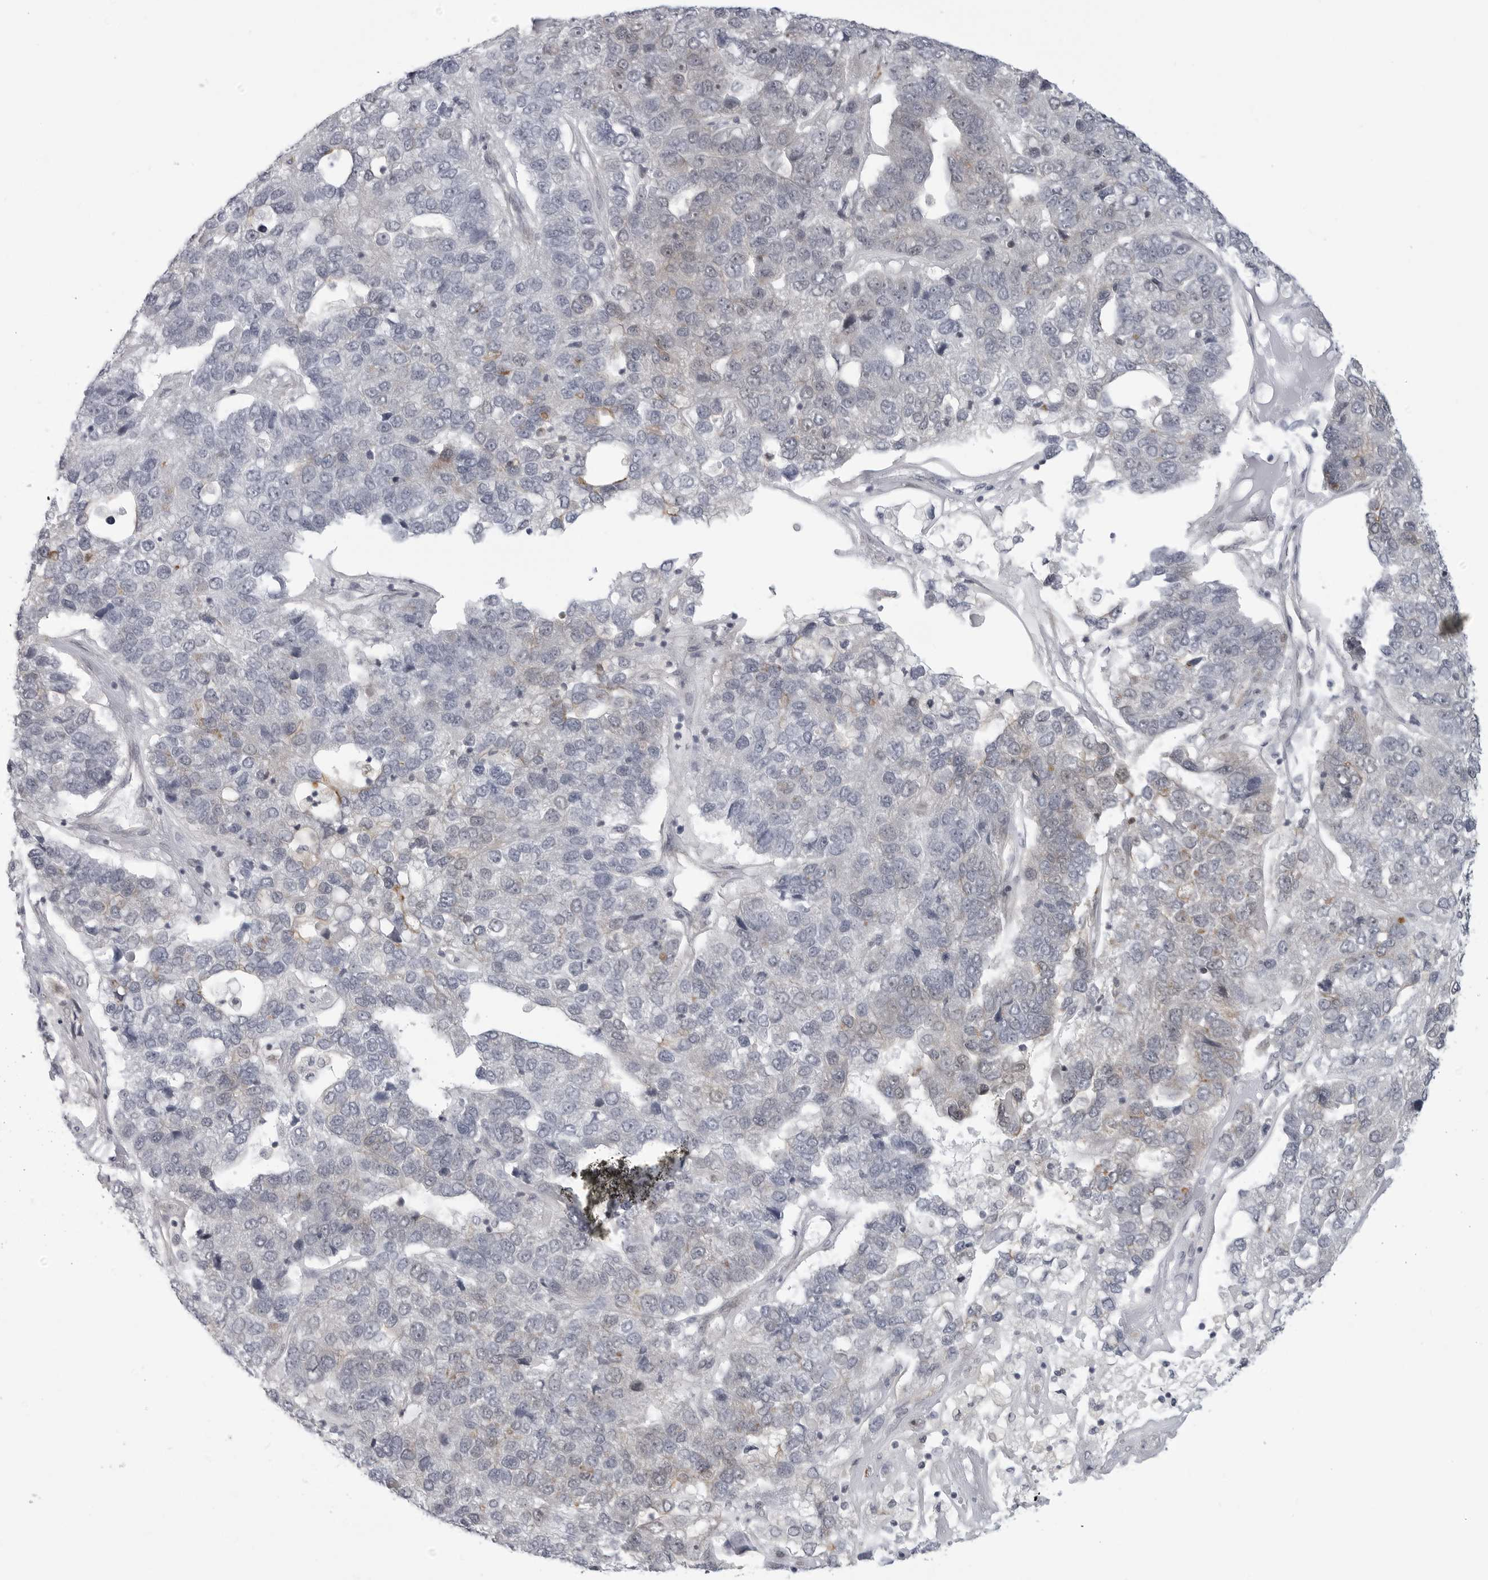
{"staining": {"intensity": "negative", "quantity": "none", "location": "none"}, "tissue": "pancreatic cancer", "cell_type": "Tumor cells", "image_type": "cancer", "snomed": [{"axis": "morphology", "description": "Adenocarcinoma, NOS"}, {"axis": "topography", "description": "Pancreas"}], "caption": "IHC micrograph of neoplastic tissue: pancreatic adenocarcinoma stained with DAB demonstrates no significant protein expression in tumor cells. (Immunohistochemistry (ihc), brightfield microscopy, high magnification).", "gene": "CEP295NL", "patient": {"sex": "female", "age": 61}}